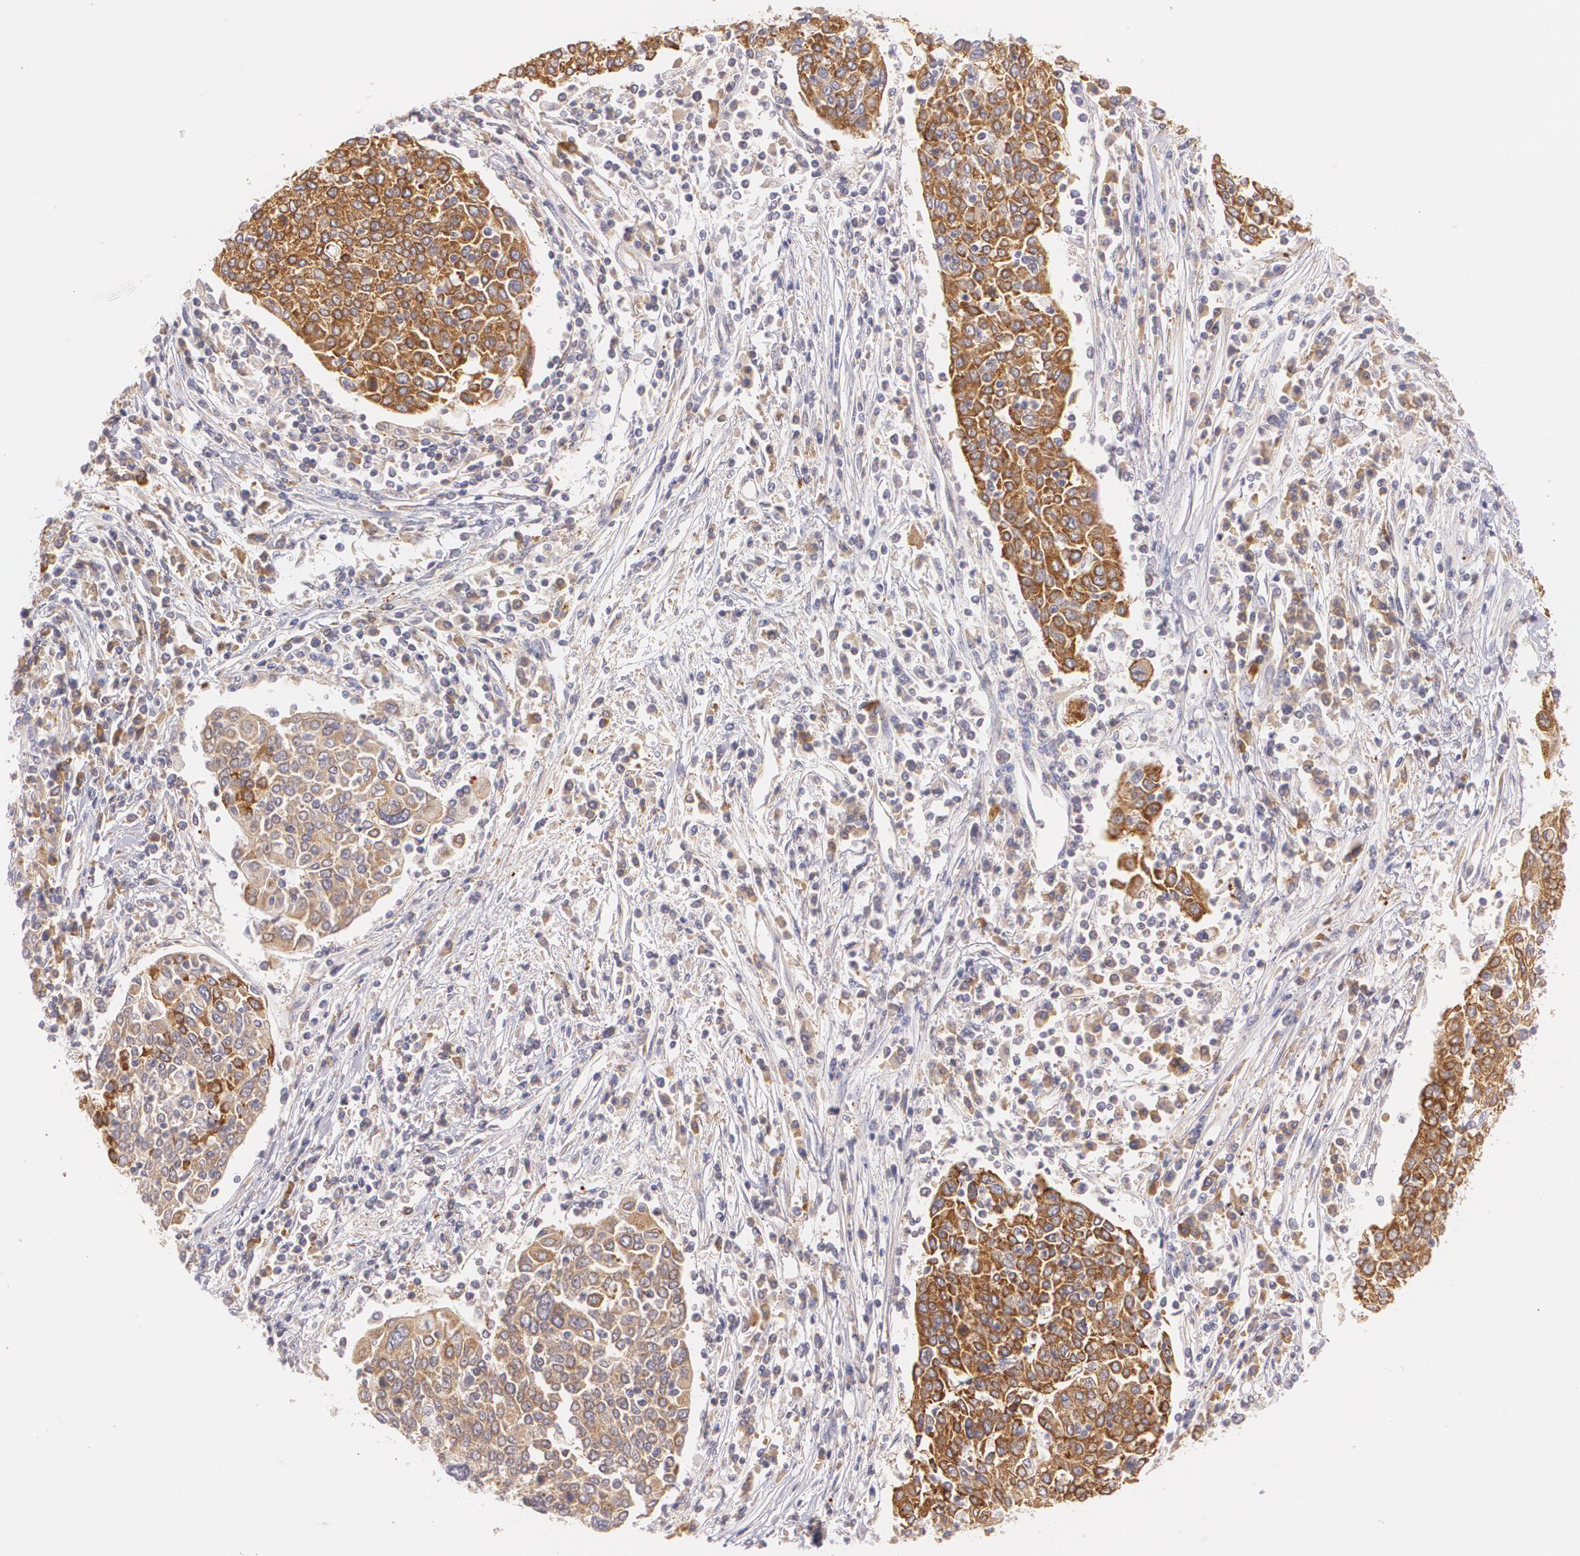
{"staining": {"intensity": "moderate", "quantity": ">75%", "location": "cytoplasmic/membranous"}, "tissue": "cervical cancer", "cell_type": "Tumor cells", "image_type": "cancer", "snomed": [{"axis": "morphology", "description": "Squamous cell carcinoma, NOS"}, {"axis": "topography", "description": "Cervix"}], "caption": "Human cervical cancer stained for a protein (brown) demonstrates moderate cytoplasmic/membranous positive staining in approximately >75% of tumor cells.", "gene": "CCL17", "patient": {"sex": "female", "age": 40}}